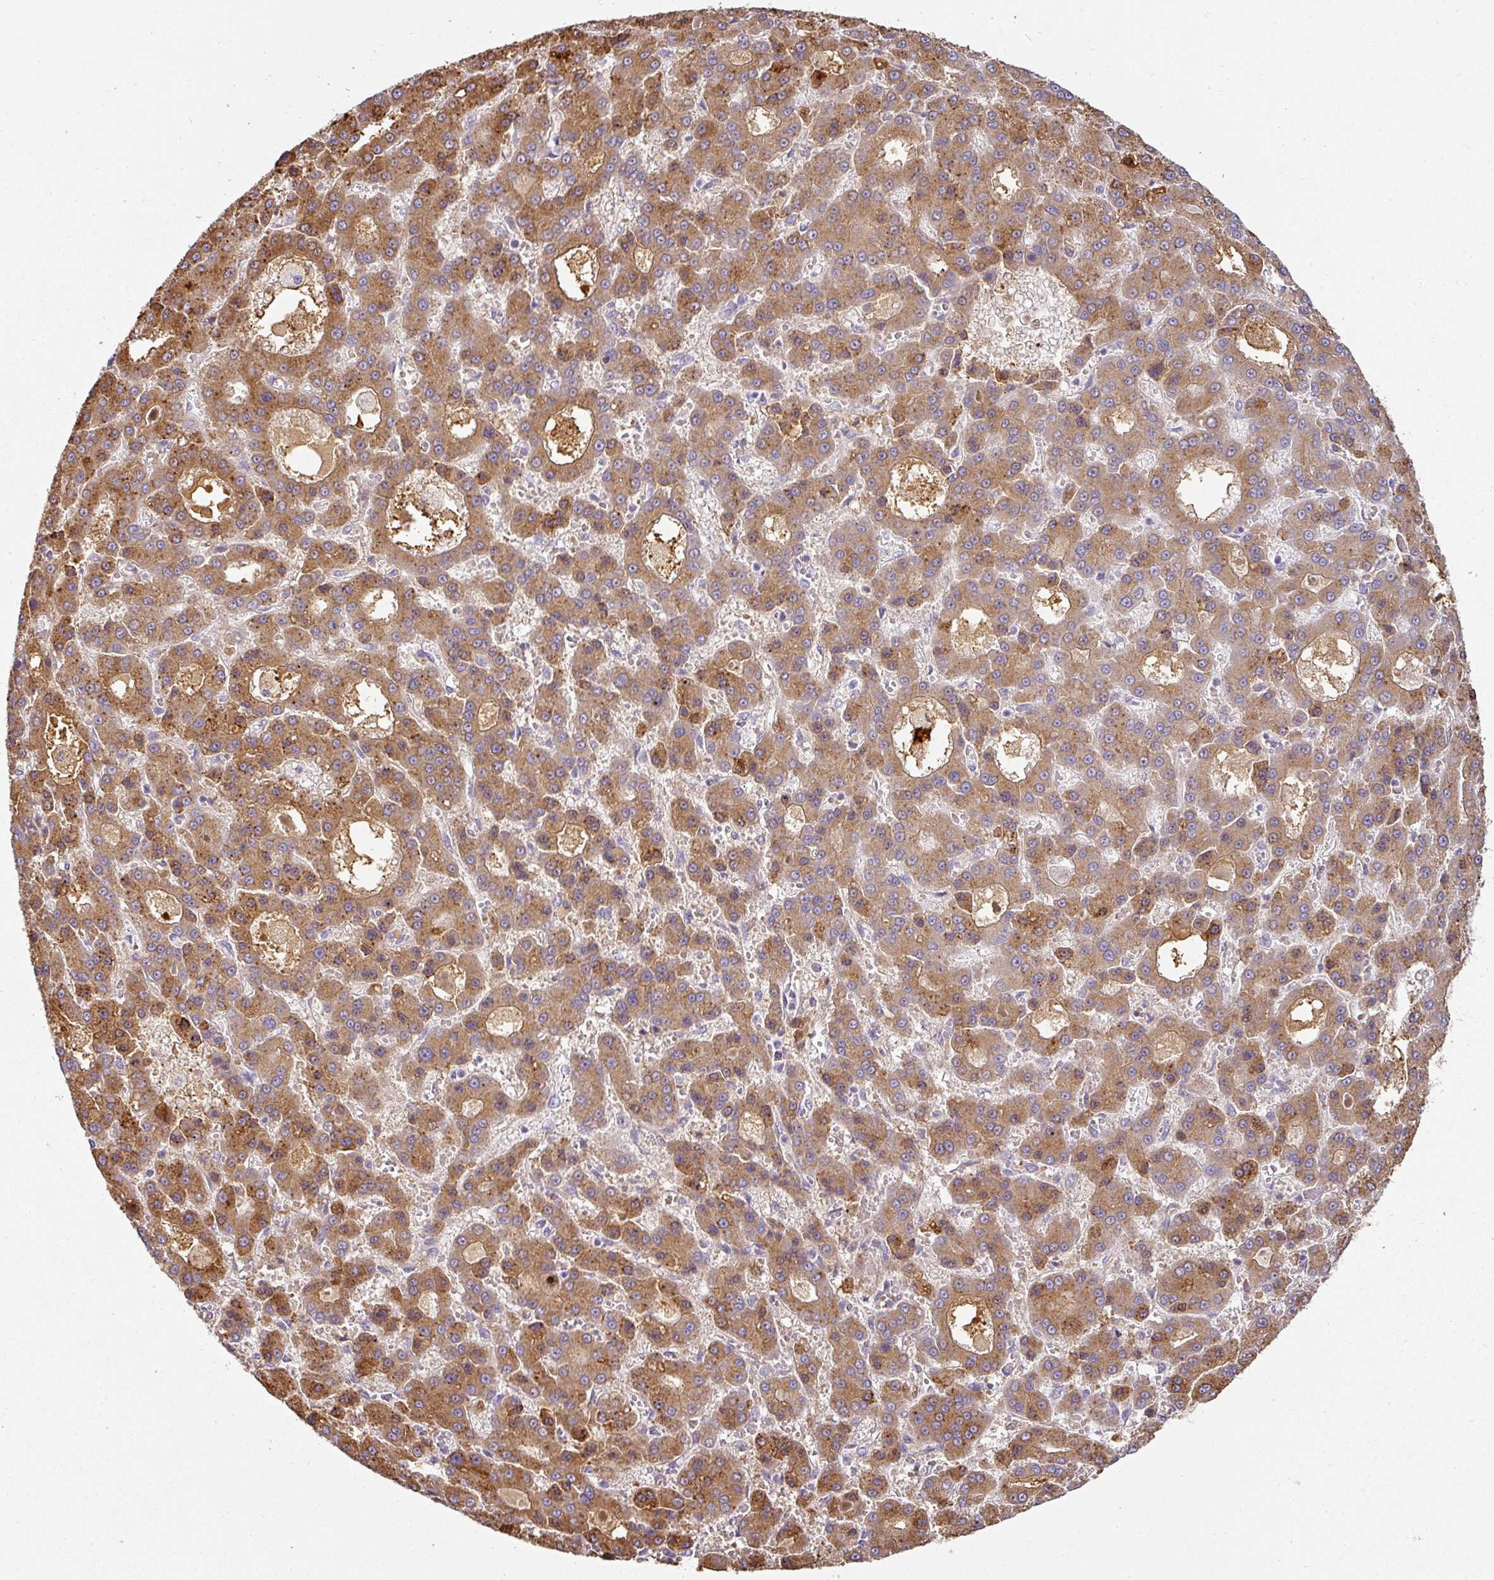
{"staining": {"intensity": "moderate", "quantity": ">75%", "location": "cytoplasmic/membranous"}, "tissue": "liver cancer", "cell_type": "Tumor cells", "image_type": "cancer", "snomed": [{"axis": "morphology", "description": "Carcinoma, Hepatocellular, NOS"}, {"axis": "topography", "description": "Liver"}], "caption": "Tumor cells exhibit medium levels of moderate cytoplasmic/membranous staining in about >75% of cells in human liver cancer. (brown staining indicates protein expression, while blue staining denotes nuclei).", "gene": "CCZ1", "patient": {"sex": "male", "age": 70}}